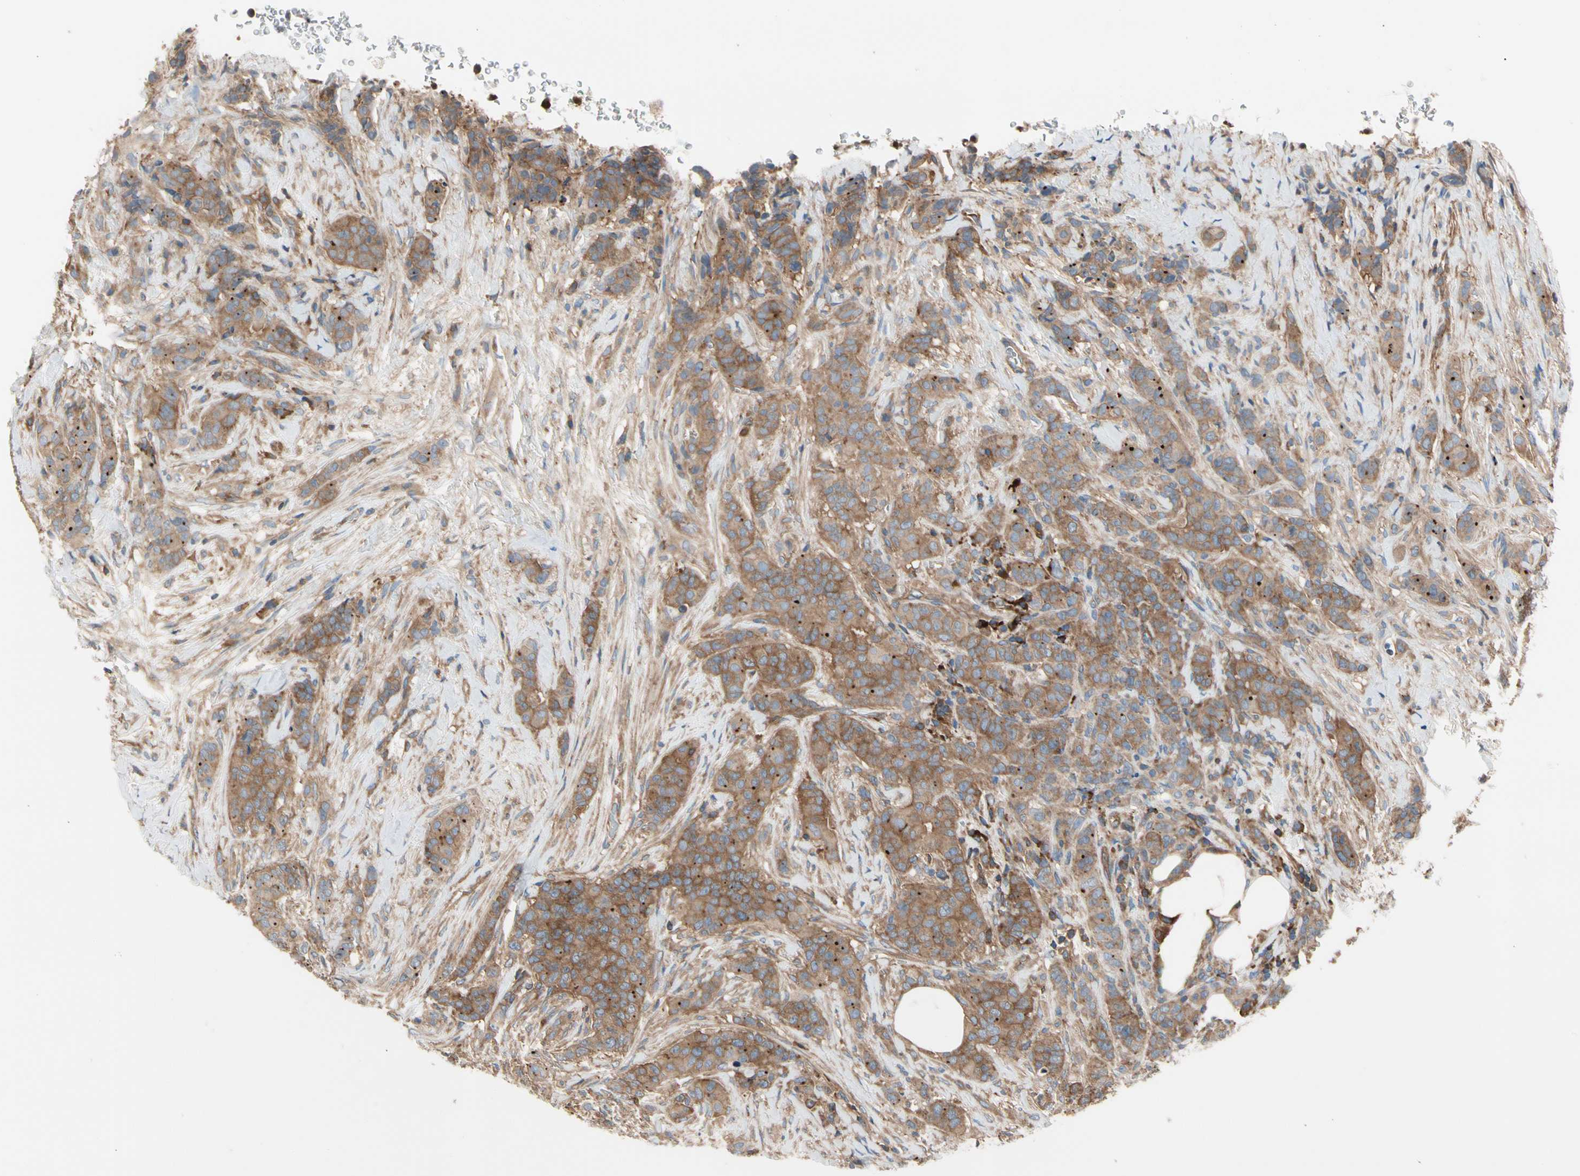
{"staining": {"intensity": "moderate", "quantity": ">75%", "location": "cytoplasmic/membranous"}, "tissue": "breast cancer", "cell_type": "Tumor cells", "image_type": "cancer", "snomed": [{"axis": "morphology", "description": "Duct carcinoma"}, {"axis": "topography", "description": "Breast"}], "caption": "Immunohistochemical staining of human breast cancer (invasive ductal carcinoma) reveals medium levels of moderate cytoplasmic/membranous positivity in approximately >75% of tumor cells.", "gene": "ROCK1", "patient": {"sex": "female", "age": 40}}